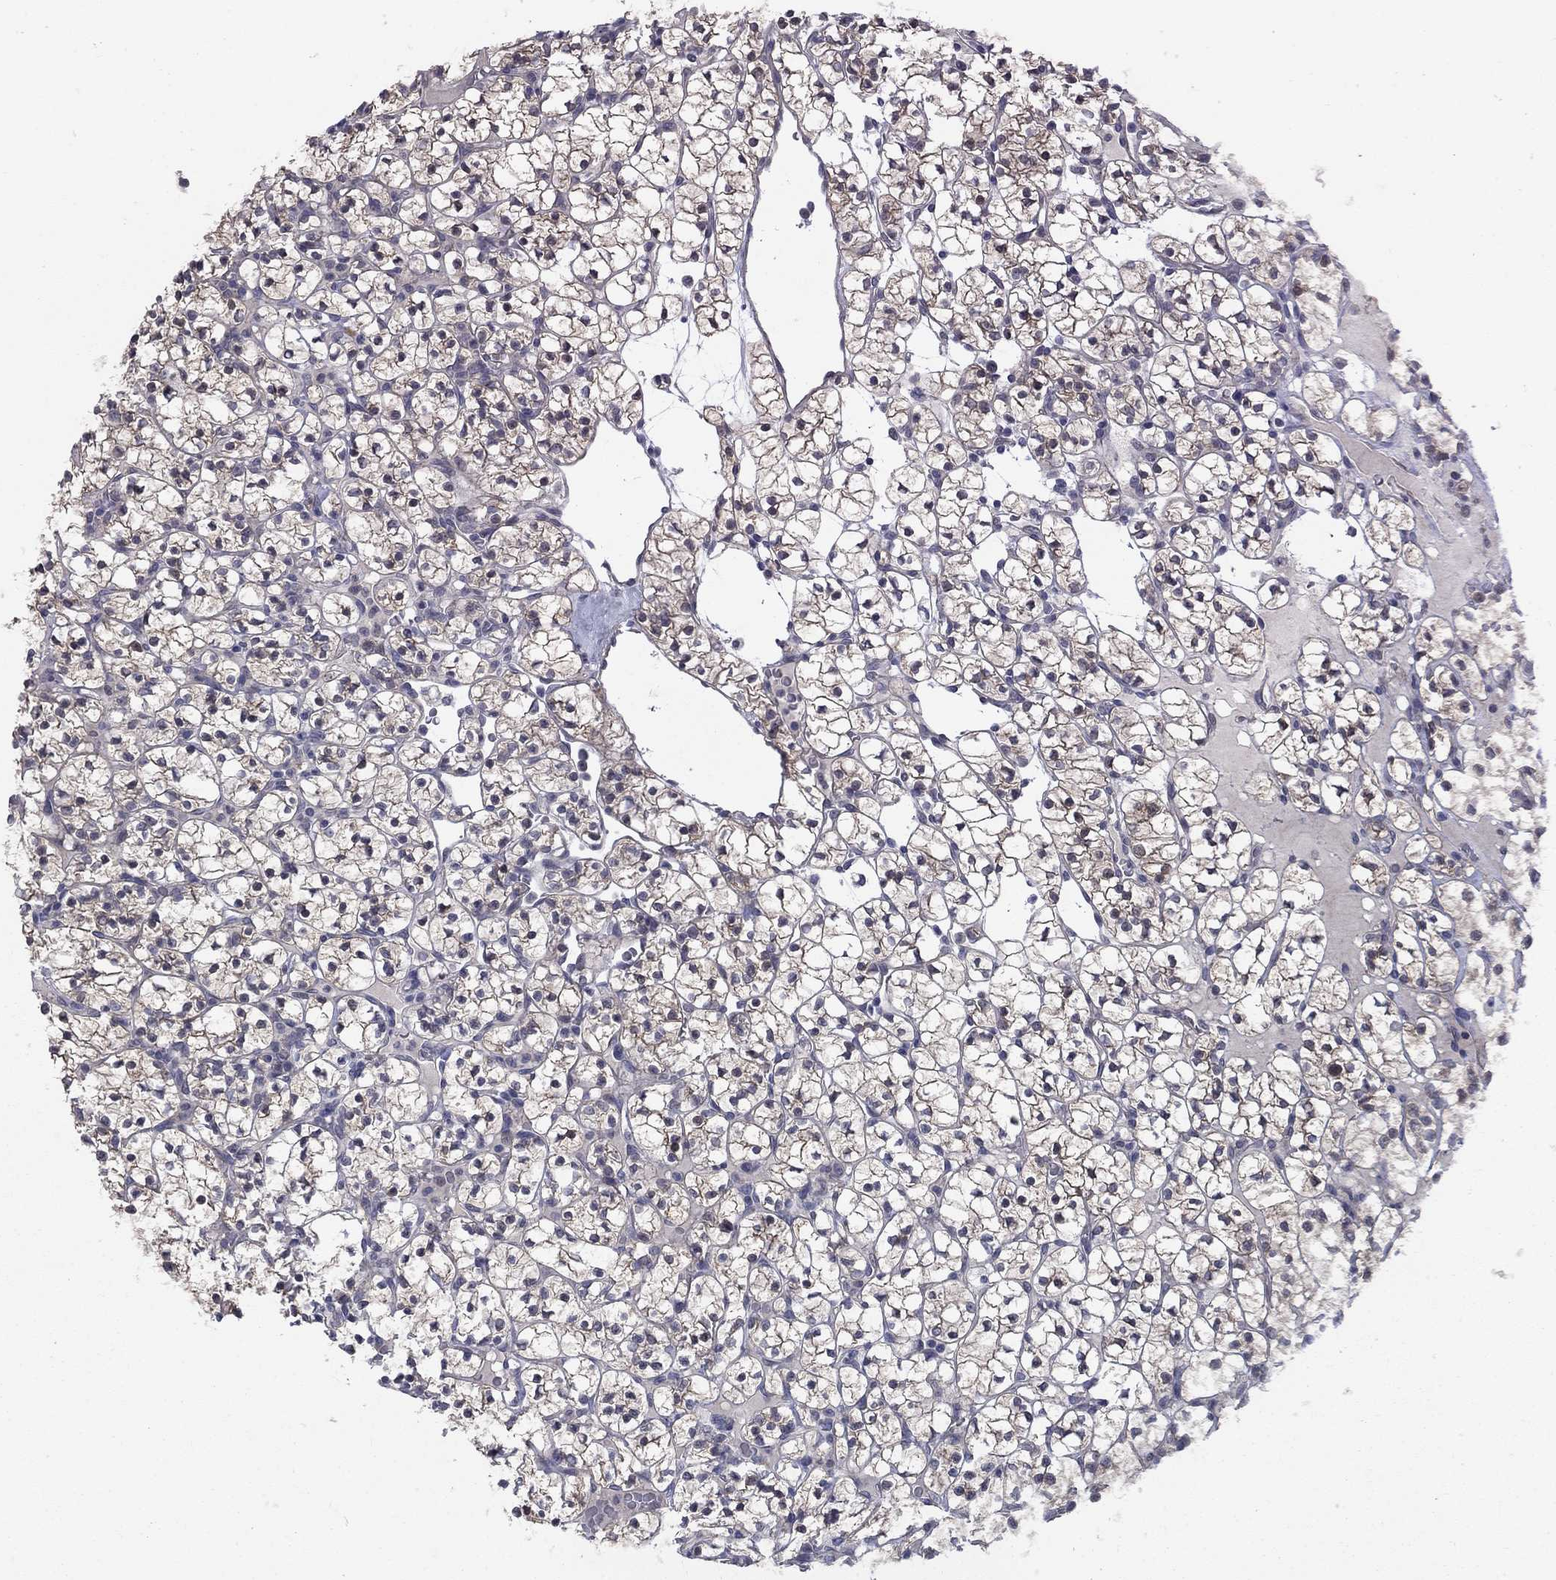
{"staining": {"intensity": "negative", "quantity": "none", "location": "none"}, "tissue": "renal cancer", "cell_type": "Tumor cells", "image_type": "cancer", "snomed": [{"axis": "morphology", "description": "Adenocarcinoma, NOS"}, {"axis": "topography", "description": "Kidney"}], "caption": "Histopathology image shows no significant protein positivity in tumor cells of renal adenocarcinoma.", "gene": "FAM3B", "patient": {"sex": "female", "age": 89}}